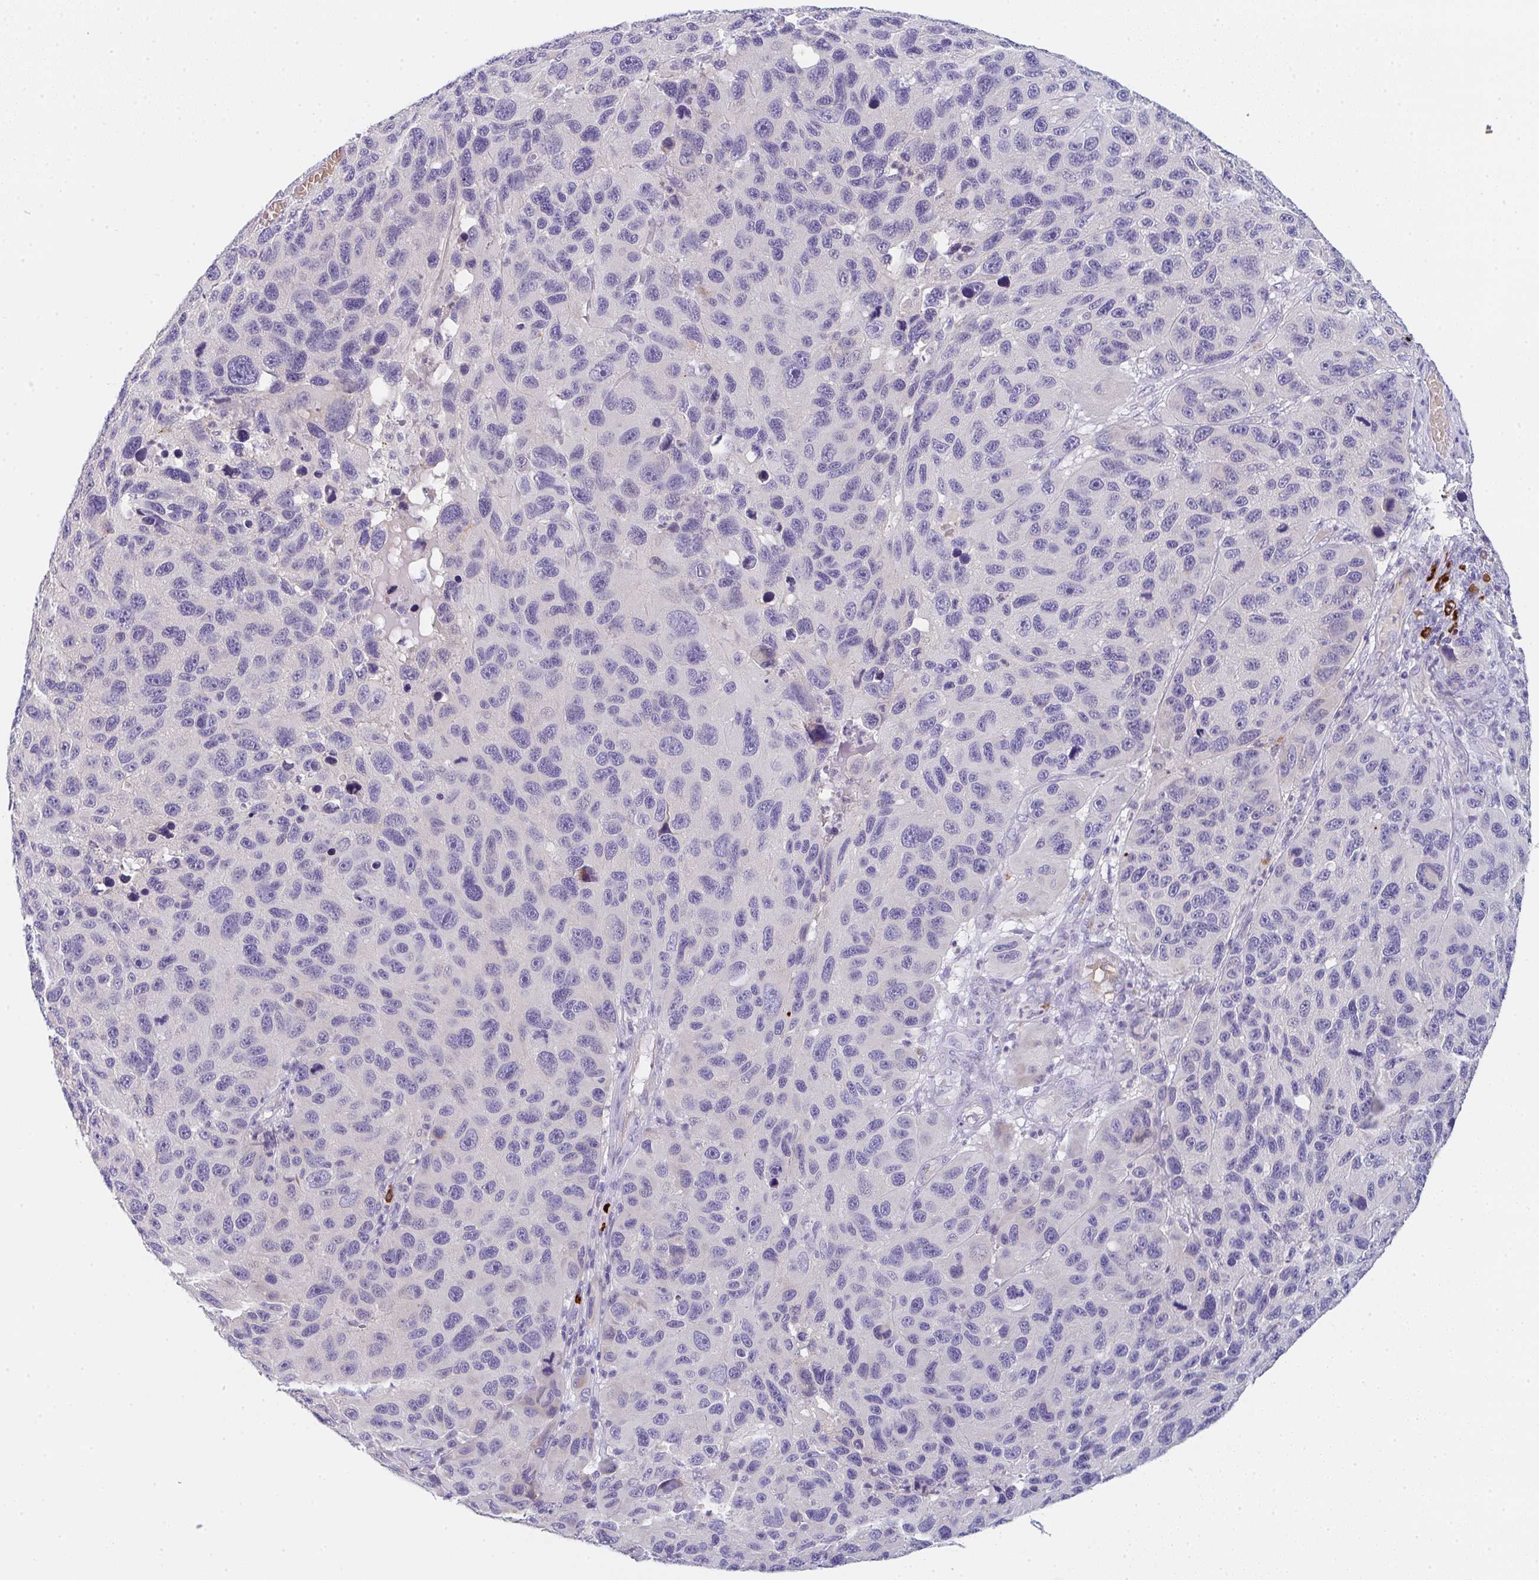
{"staining": {"intensity": "negative", "quantity": "none", "location": "none"}, "tissue": "melanoma", "cell_type": "Tumor cells", "image_type": "cancer", "snomed": [{"axis": "morphology", "description": "Malignant melanoma, NOS"}, {"axis": "topography", "description": "Skin"}], "caption": "Immunohistochemical staining of human malignant melanoma reveals no significant positivity in tumor cells.", "gene": "CACNA1S", "patient": {"sex": "male", "age": 53}}